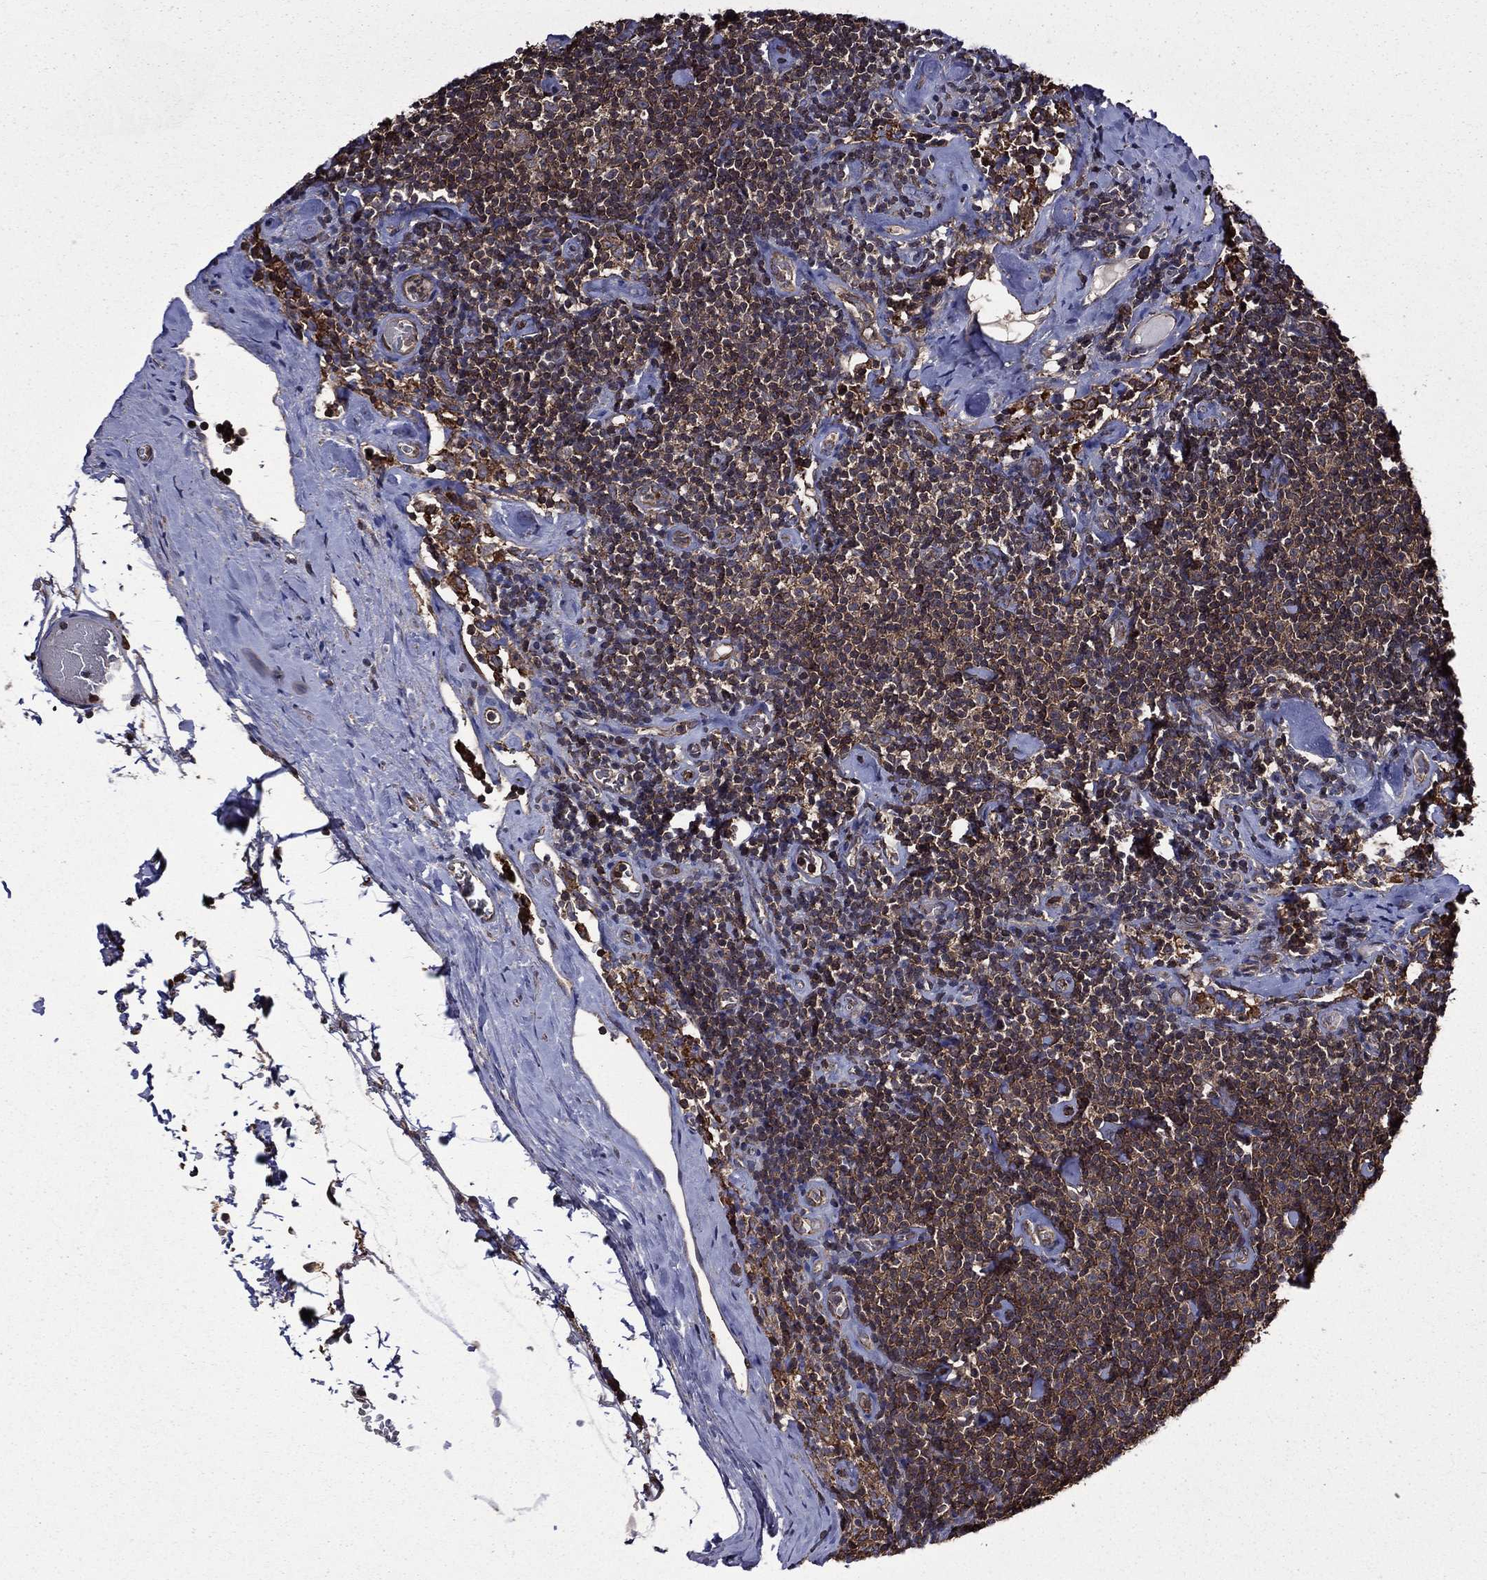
{"staining": {"intensity": "moderate", "quantity": "25%-75%", "location": "cytoplasmic/membranous,nuclear"}, "tissue": "lymphoma", "cell_type": "Tumor cells", "image_type": "cancer", "snomed": [{"axis": "morphology", "description": "Malignant lymphoma, non-Hodgkin's type, Low grade"}, {"axis": "topography", "description": "Lymph node"}], "caption": "Low-grade malignant lymphoma, non-Hodgkin's type stained with a protein marker displays moderate staining in tumor cells.", "gene": "PLPP3", "patient": {"sex": "male", "age": 81}}